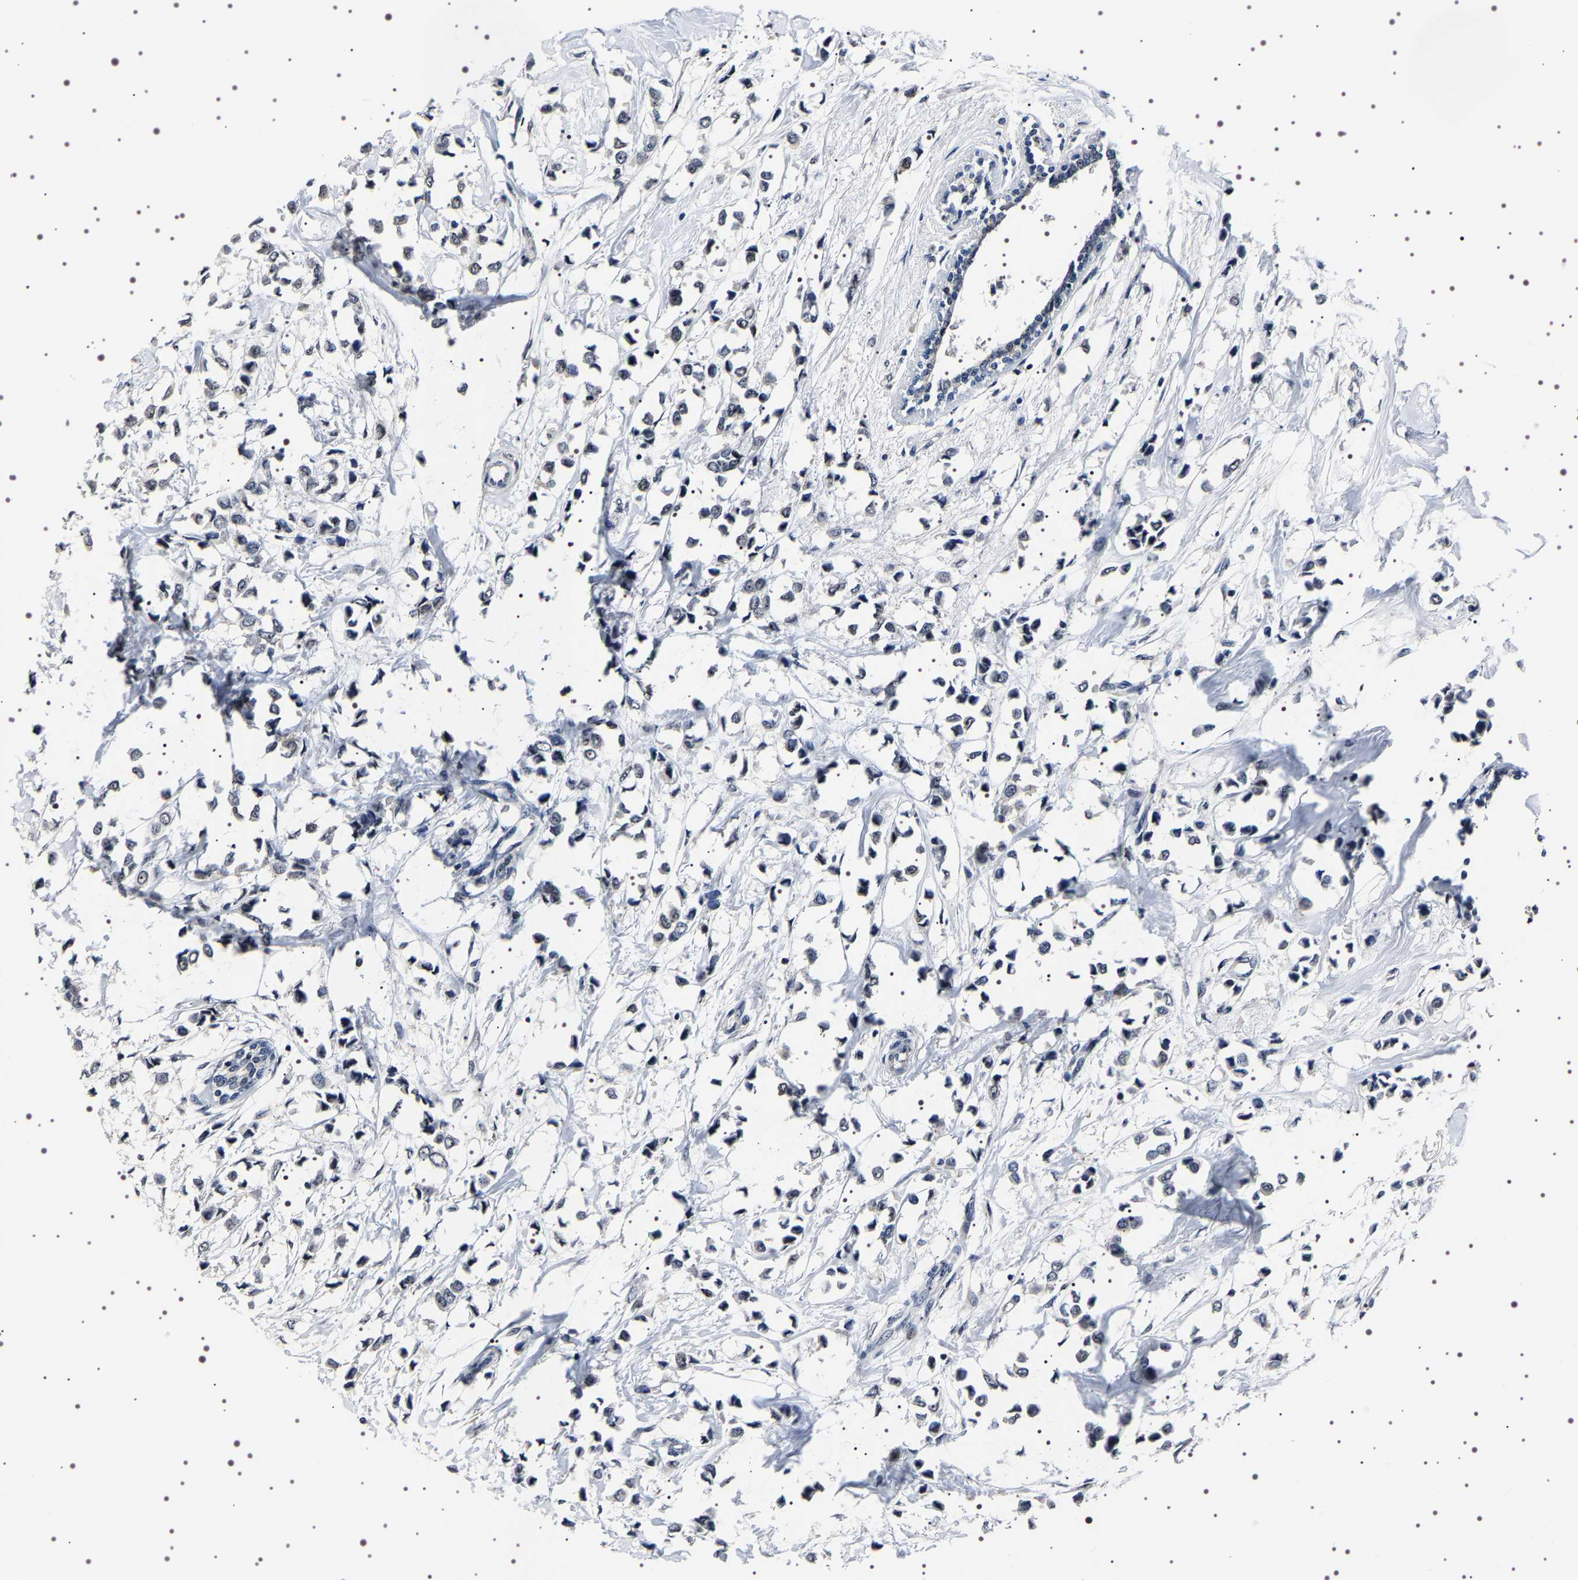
{"staining": {"intensity": "weak", "quantity": "<25%", "location": "nuclear"}, "tissue": "breast cancer", "cell_type": "Tumor cells", "image_type": "cancer", "snomed": [{"axis": "morphology", "description": "Lobular carcinoma"}, {"axis": "topography", "description": "Breast"}], "caption": "Immunohistochemical staining of human breast cancer (lobular carcinoma) reveals no significant staining in tumor cells.", "gene": "GNL3", "patient": {"sex": "female", "age": 51}}